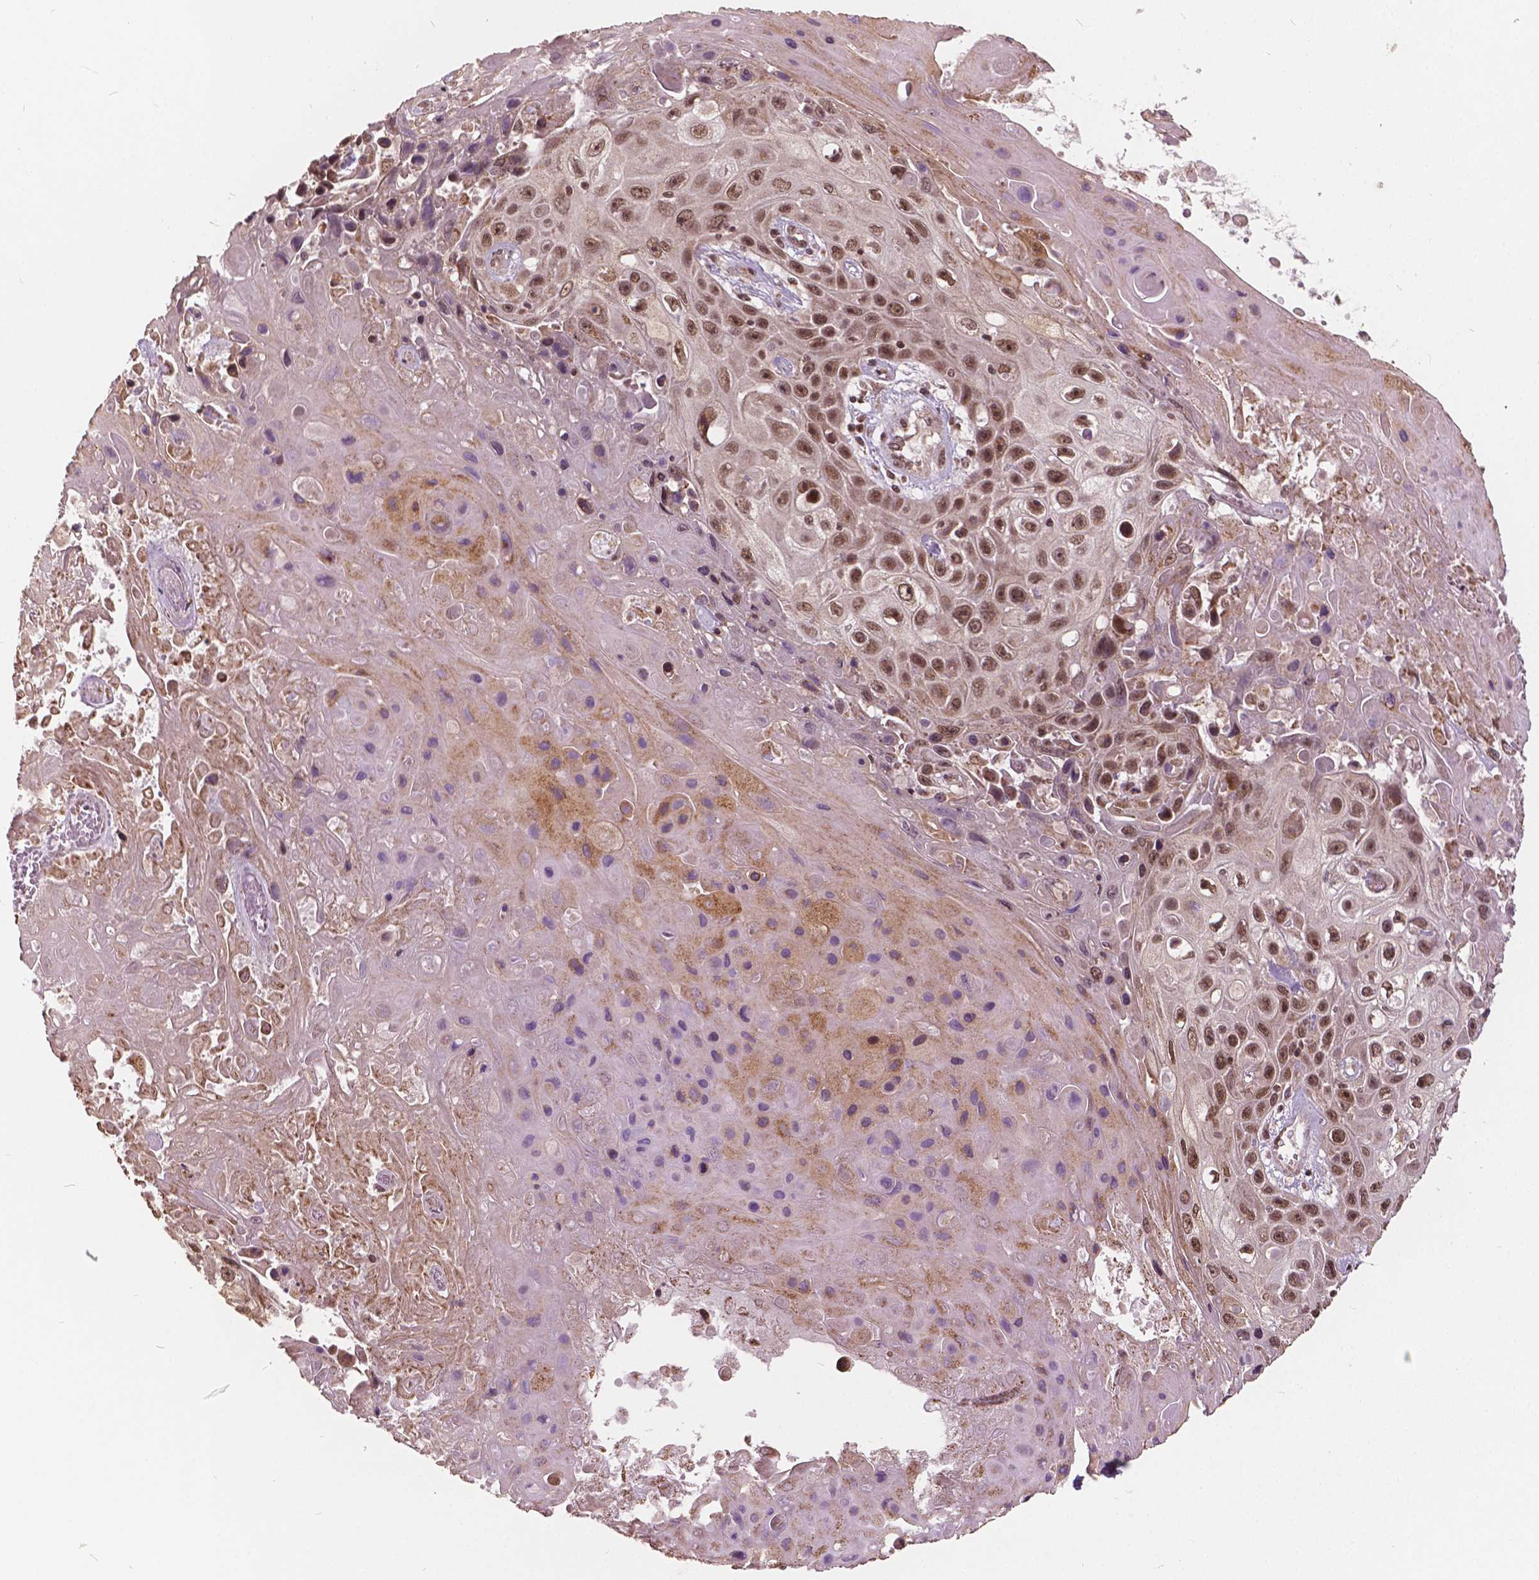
{"staining": {"intensity": "moderate", "quantity": ">75%", "location": "nuclear"}, "tissue": "skin cancer", "cell_type": "Tumor cells", "image_type": "cancer", "snomed": [{"axis": "morphology", "description": "Squamous cell carcinoma, NOS"}, {"axis": "topography", "description": "Skin"}], "caption": "Protein positivity by immunohistochemistry (IHC) demonstrates moderate nuclear expression in about >75% of tumor cells in squamous cell carcinoma (skin). (DAB = brown stain, brightfield microscopy at high magnification).", "gene": "GPS2", "patient": {"sex": "male", "age": 82}}